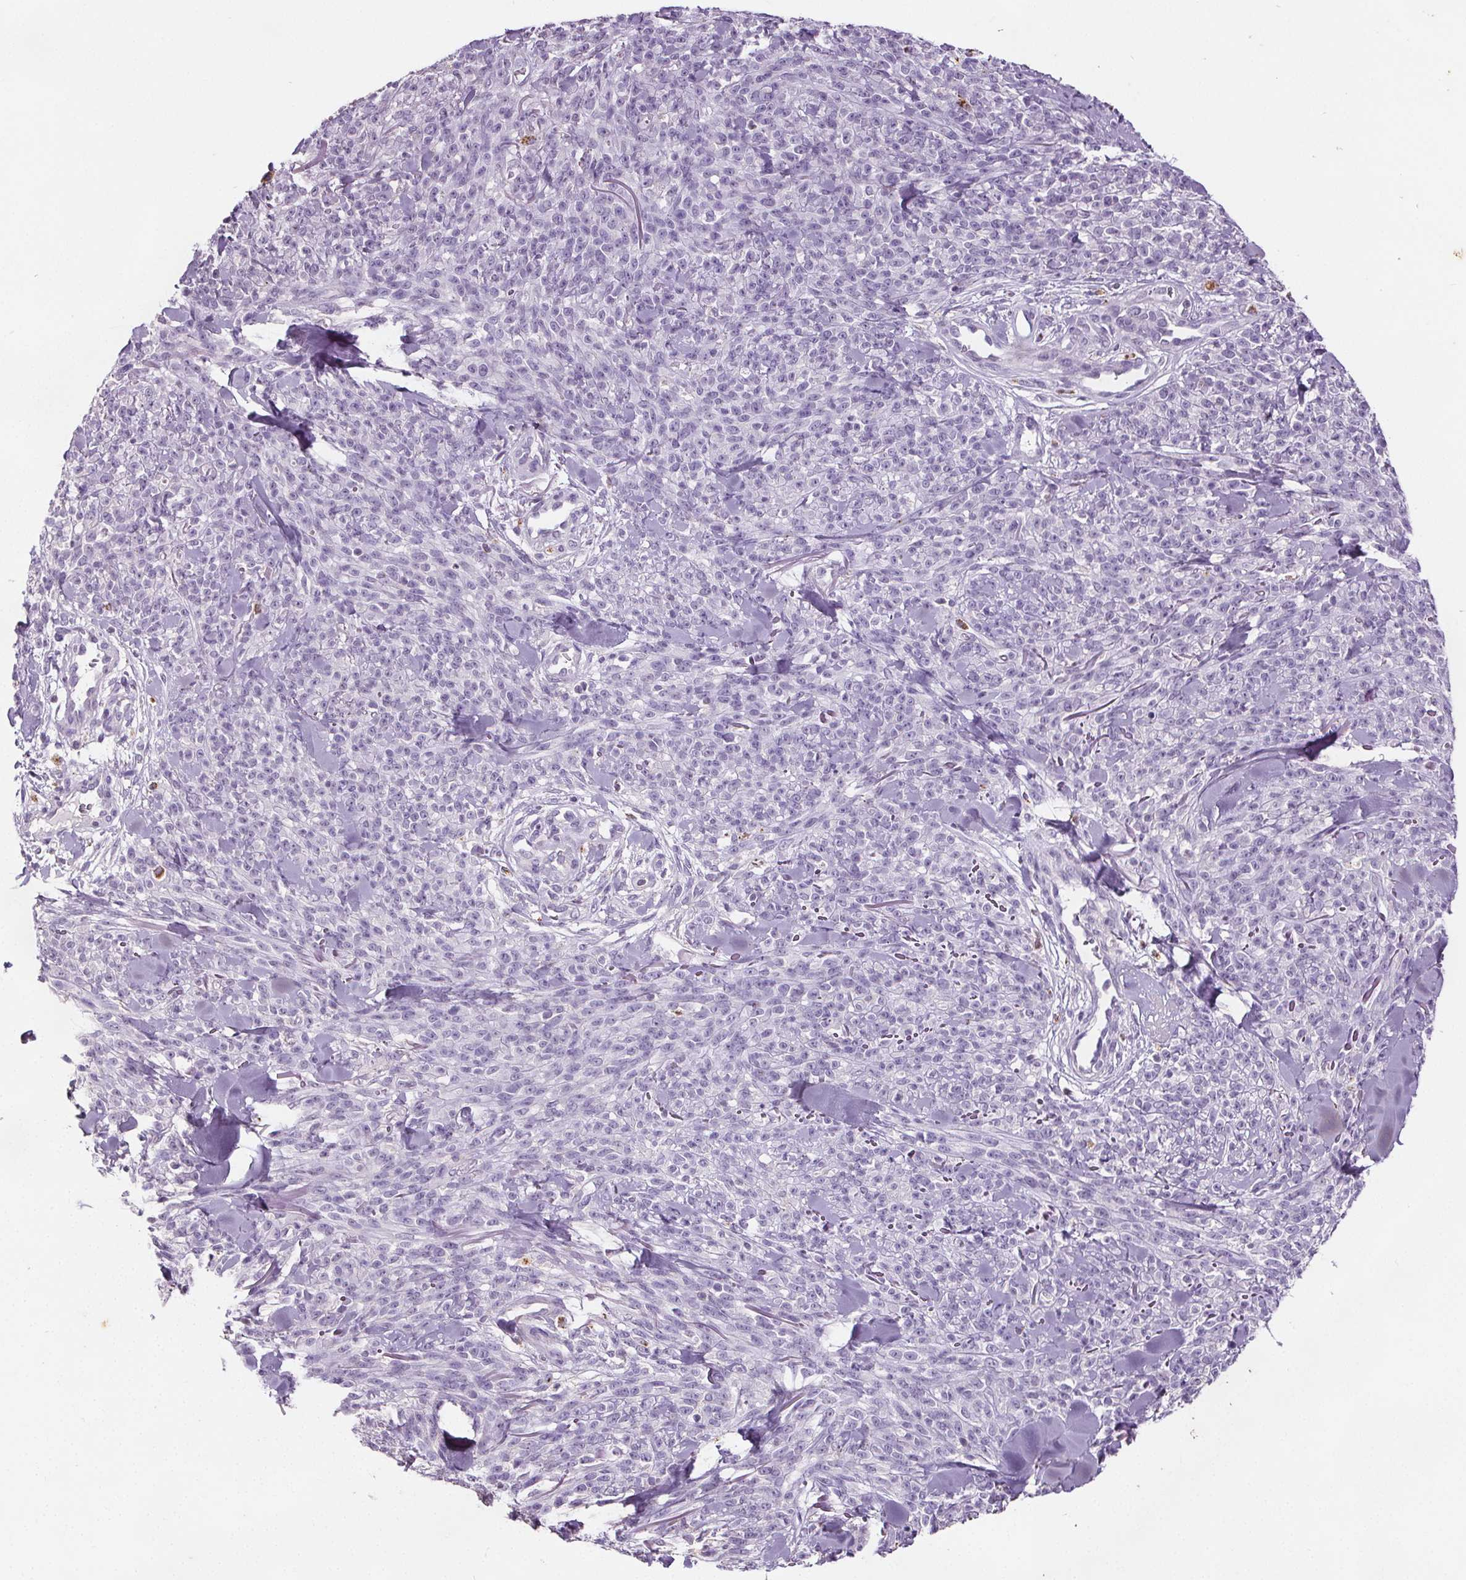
{"staining": {"intensity": "negative", "quantity": "none", "location": "none"}, "tissue": "melanoma", "cell_type": "Tumor cells", "image_type": "cancer", "snomed": [{"axis": "morphology", "description": "Malignant melanoma, NOS"}, {"axis": "topography", "description": "Skin"}, {"axis": "topography", "description": "Skin of trunk"}], "caption": "High power microscopy histopathology image of an immunohistochemistry photomicrograph of malignant melanoma, revealing no significant expression in tumor cells.", "gene": "C19orf84", "patient": {"sex": "male", "age": 74}}